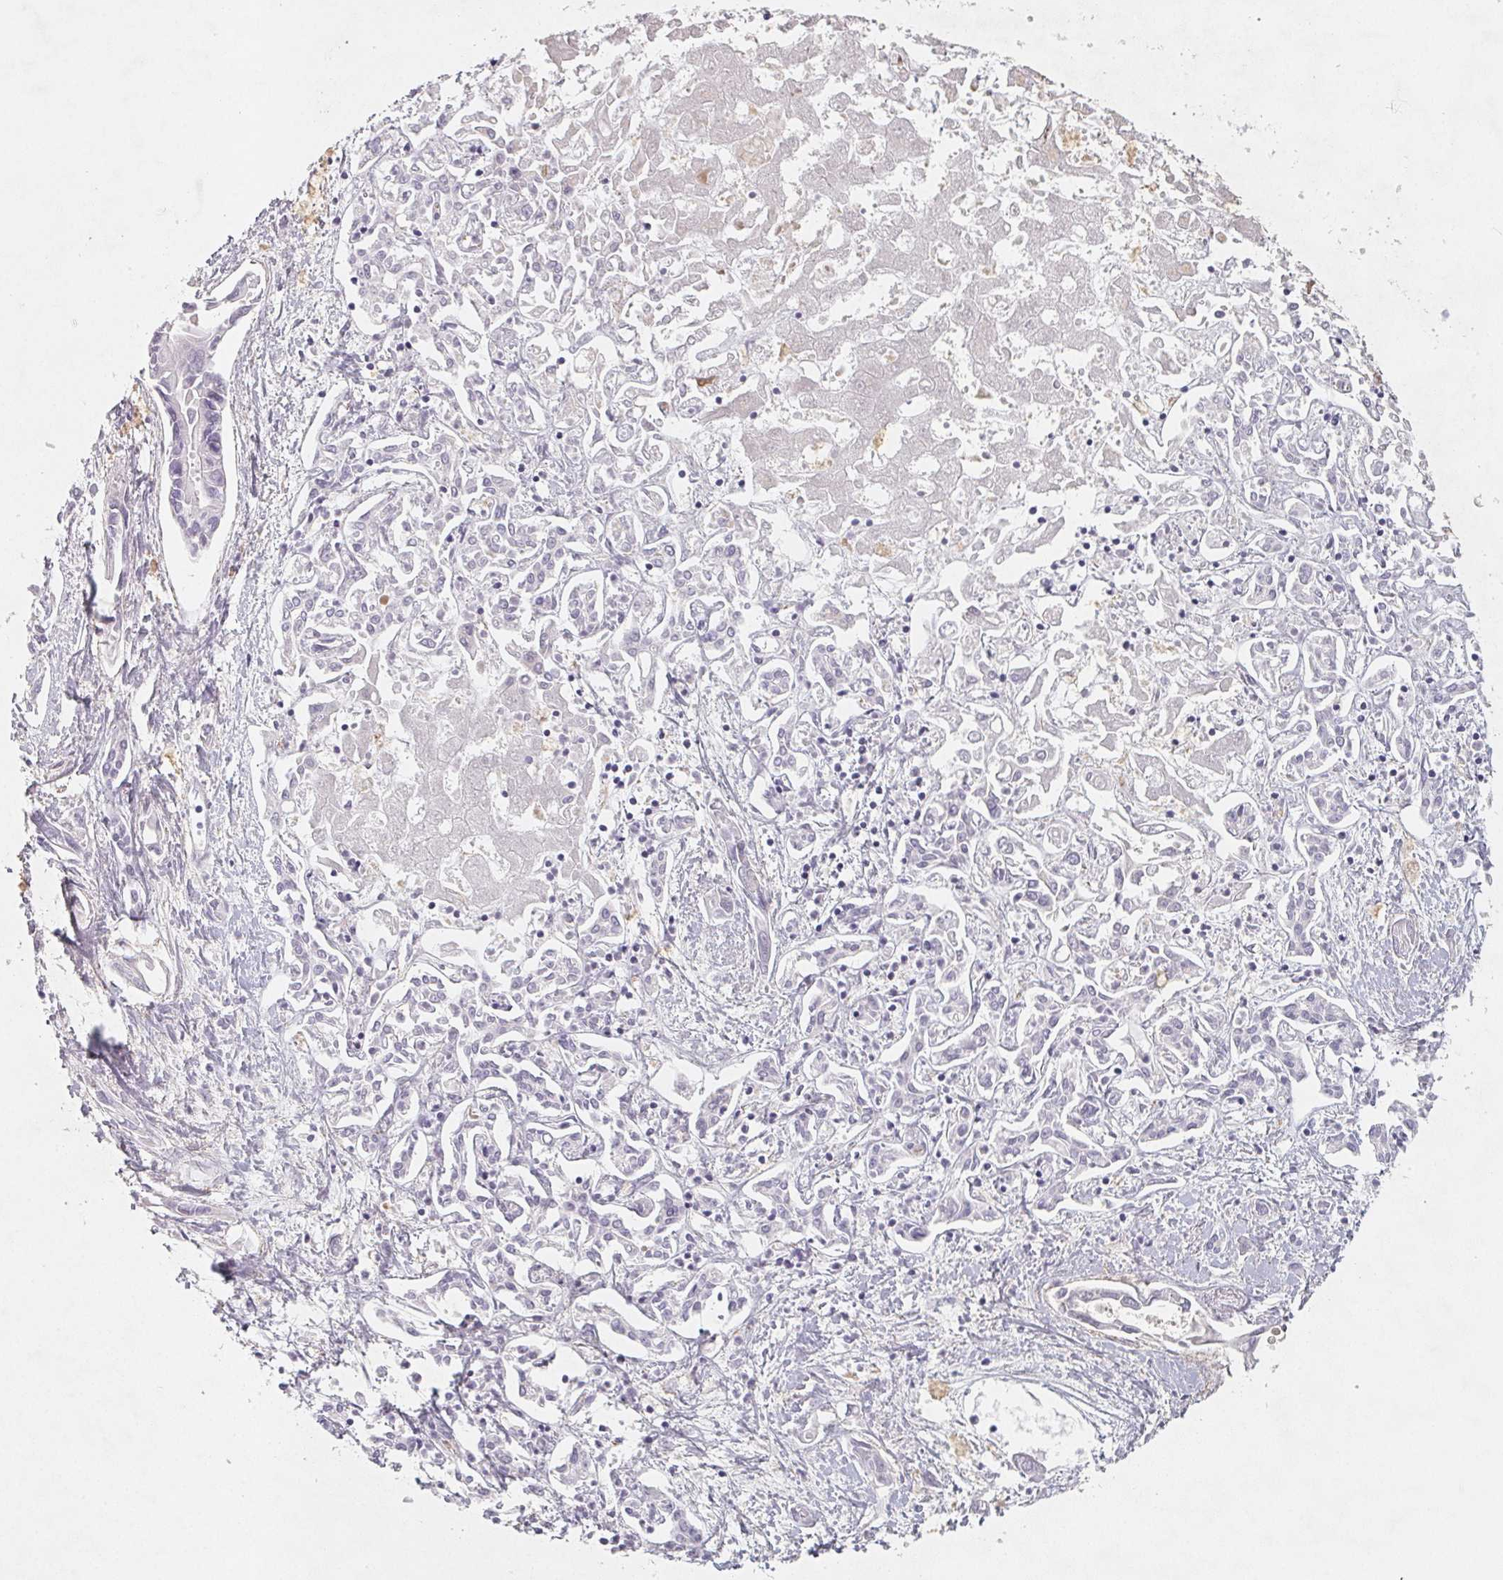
{"staining": {"intensity": "negative", "quantity": "none", "location": "none"}, "tissue": "liver cancer", "cell_type": "Tumor cells", "image_type": "cancer", "snomed": [{"axis": "morphology", "description": "Cholangiocarcinoma"}, {"axis": "topography", "description": "Liver"}], "caption": "DAB (3,3'-diaminobenzidine) immunohistochemical staining of human liver cancer (cholangiocarcinoma) shows no significant expression in tumor cells.", "gene": "LRRC23", "patient": {"sex": "female", "age": 64}}